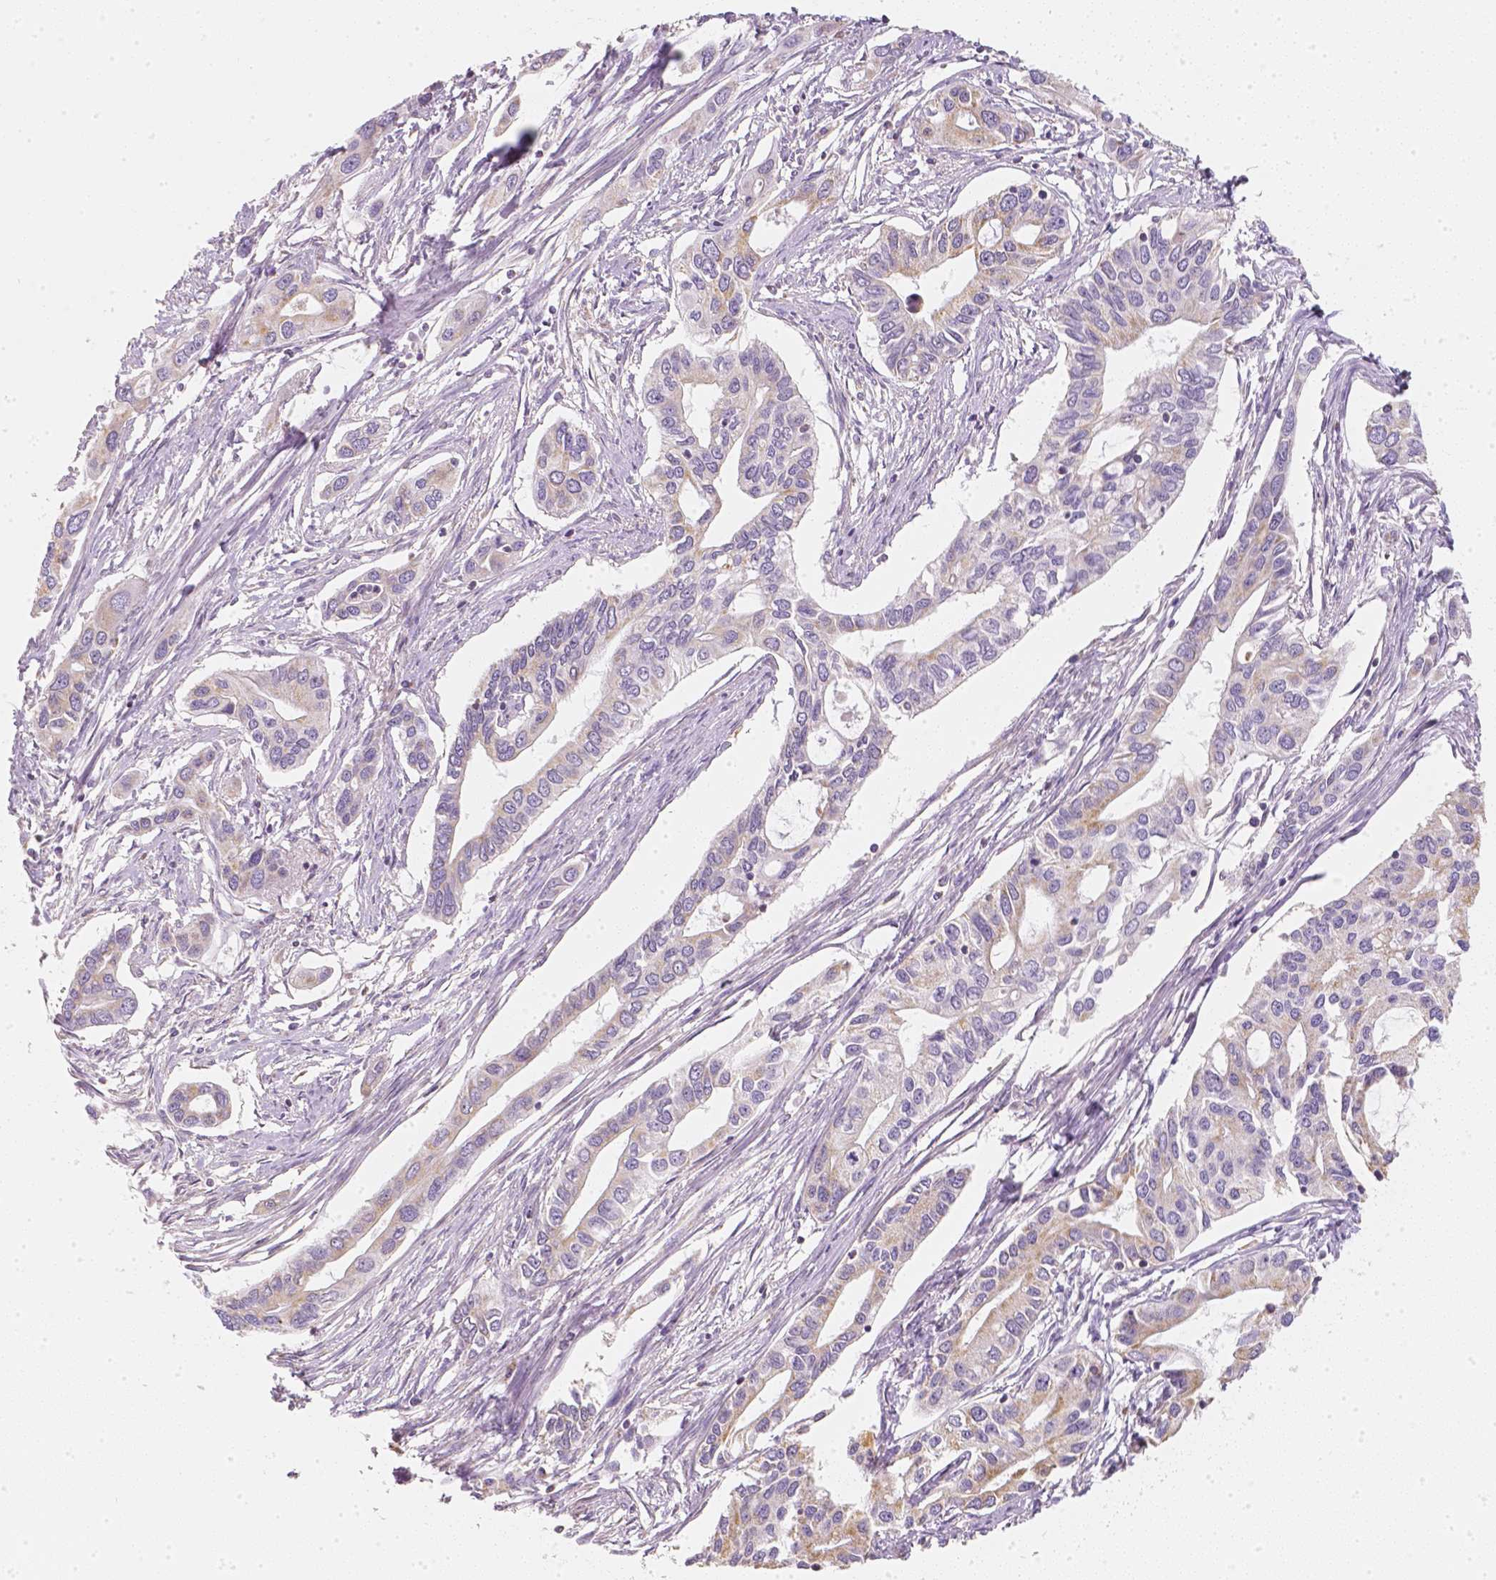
{"staining": {"intensity": "weak", "quantity": ">75%", "location": "cytoplasmic/membranous"}, "tissue": "pancreatic cancer", "cell_type": "Tumor cells", "image_type": "cancer", "snomed": [{"axis": "morphology", "description": "Adenocarcinoma, NOS"}, {"axis": "topography", "description": "Pancreas"}], "caption": "Brown immunohistochemical staining in pancreatic adenocarcinoma shows weak cytoplasmic/membranous positivity in about >75% of tumor cells.", "gene": "NVL", "patient": {"sex": "male", "age": 60}}